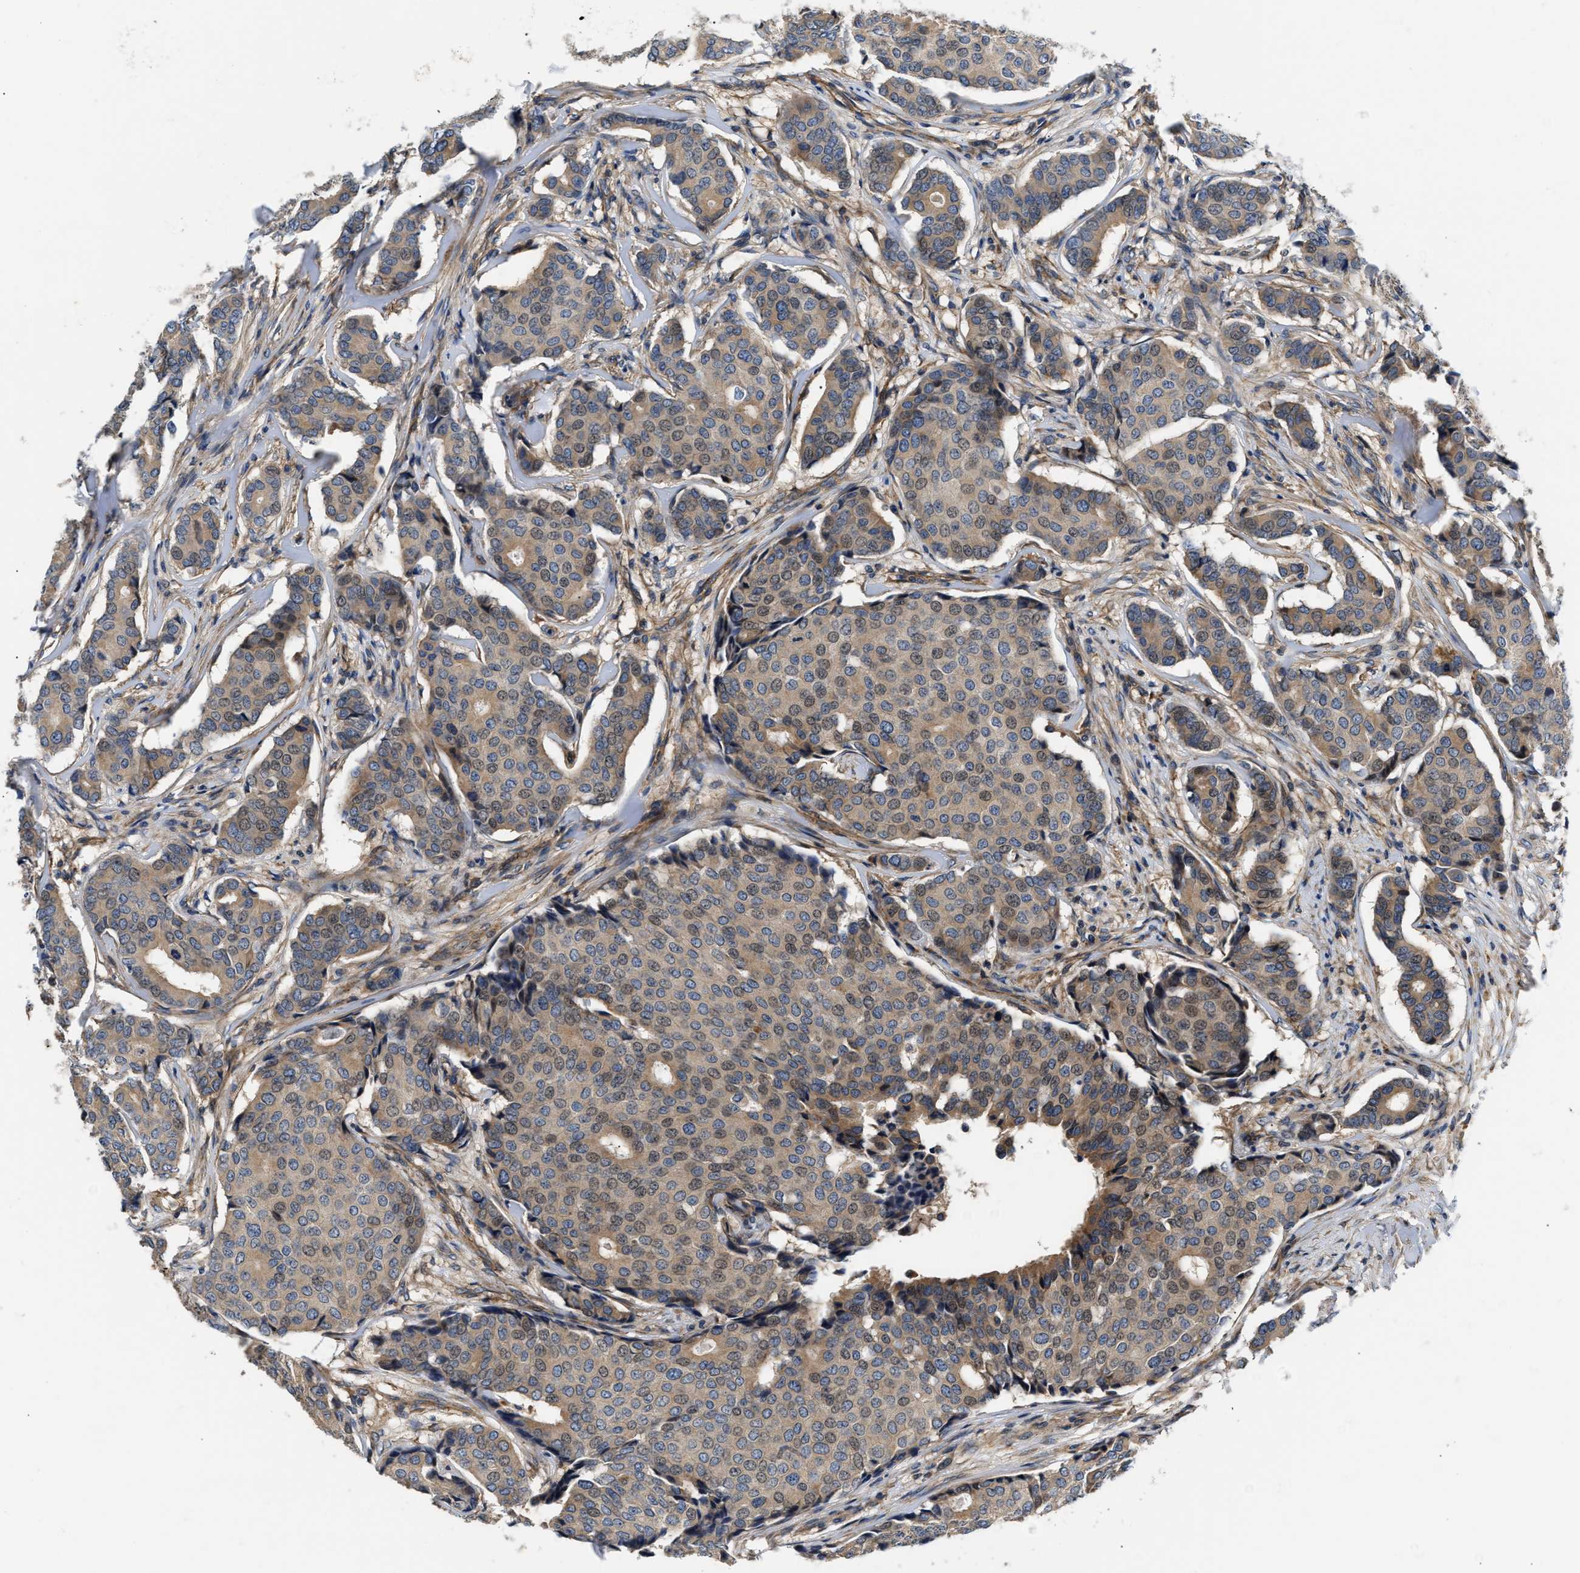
{"staining": {"intensity": "weak", "quantity": ">75%", "location": "cytoplasmic/membranous,nuclear"}, "tissue": "breast cancer", "cell_type": "Tumor cells", "image_type": "cancer", "snomed": [{"axis": "morphology", "description": "Duct carcinoma"}, {"axis": "topography", "description": "Breast"}], "caption": "Tumor cells display low levels of weak cytoplasmic/membranous and nuclear expression in about >75% of cells in human breast infiltrating ductal carcinoma. (DAB IHC, brown staining for protein, blue staining for nuclei).", "gene": "TEX2", "patient": {"sex": "female", "age": 75}}